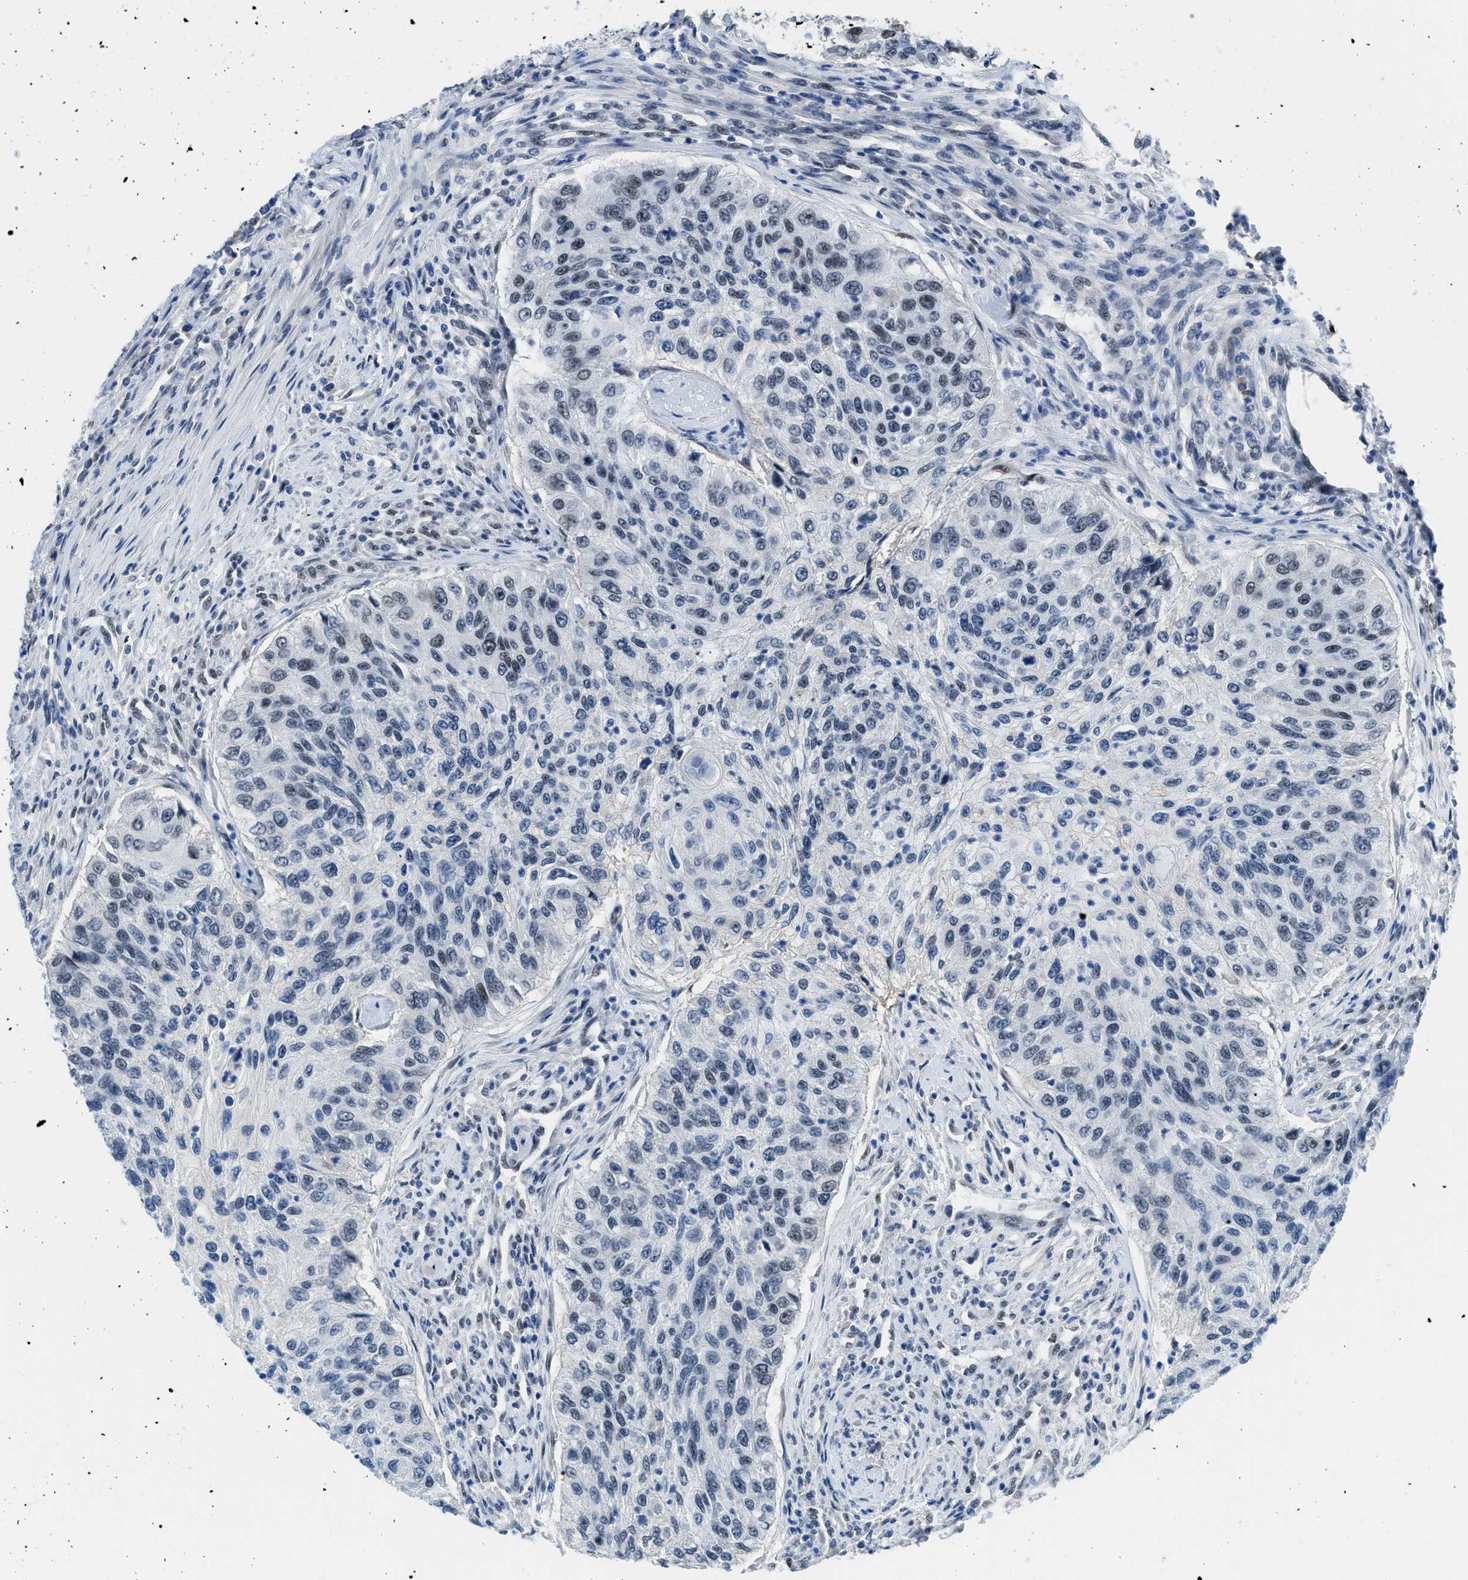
{"staining": {"intensity": "weak", "quantity": "<25%", "location": "nuclear"}, "tissue": "urothelial cancer", "cell_type": "Tumor cells", "image_type": "cancer", "snomed": [{"axis": "morphology", "description": "Urothelial carcinoma, High grade"}, {"axis": "topography", "description": "Urinary bladder"}], "caption": "DAB immunohistochemical staining of high-grade urothelial carcinoma exhibits no significant positivity in tumor cells.", "gene": "SMARCAD1", "patient": {"sex": "female", "age": 60}}